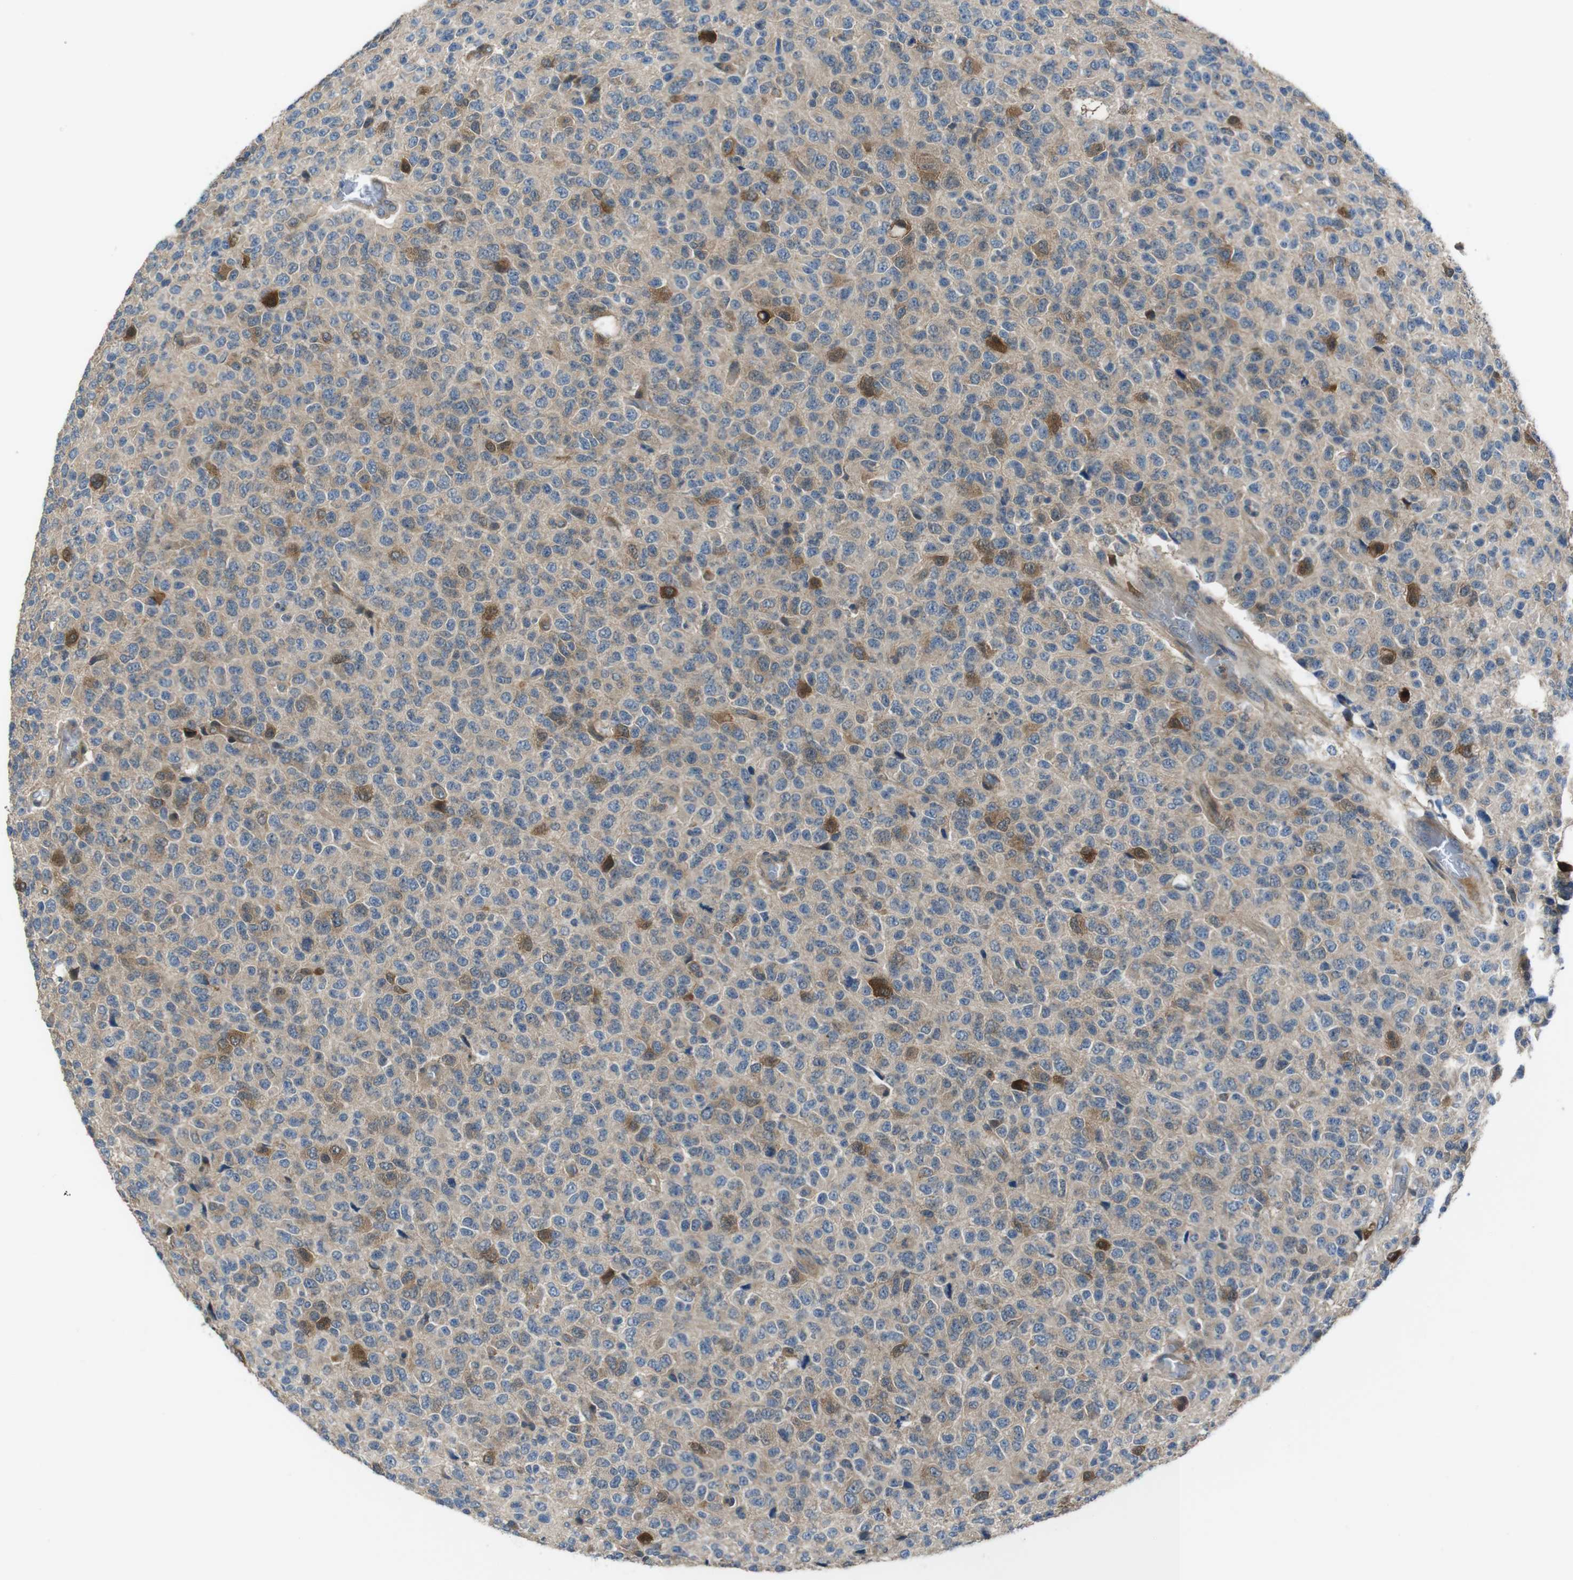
{"staining": {"intensity": "moderate", "quantity": "<25%", "location": "cytoplasmic/membranous"}, "tissue": "glioma", "cell_type": "Tumor cells", "image_type": "cancer", "snomed": [{"axis": "morphology", "description": "Glioma, malignant, High grade"}, {"axis": "topography", "description": "pancreas cauda"}], "caption": "This photomicrograph exhibits glioma stained with IHC to label a protein in brown. The cytoplasmic/membranous of tumor cells show moderate positivity for the protein. Nuclei are counter-stained blue.", "gene": "SLC22A23", "patient": {"sex": "male", "age": 60}}